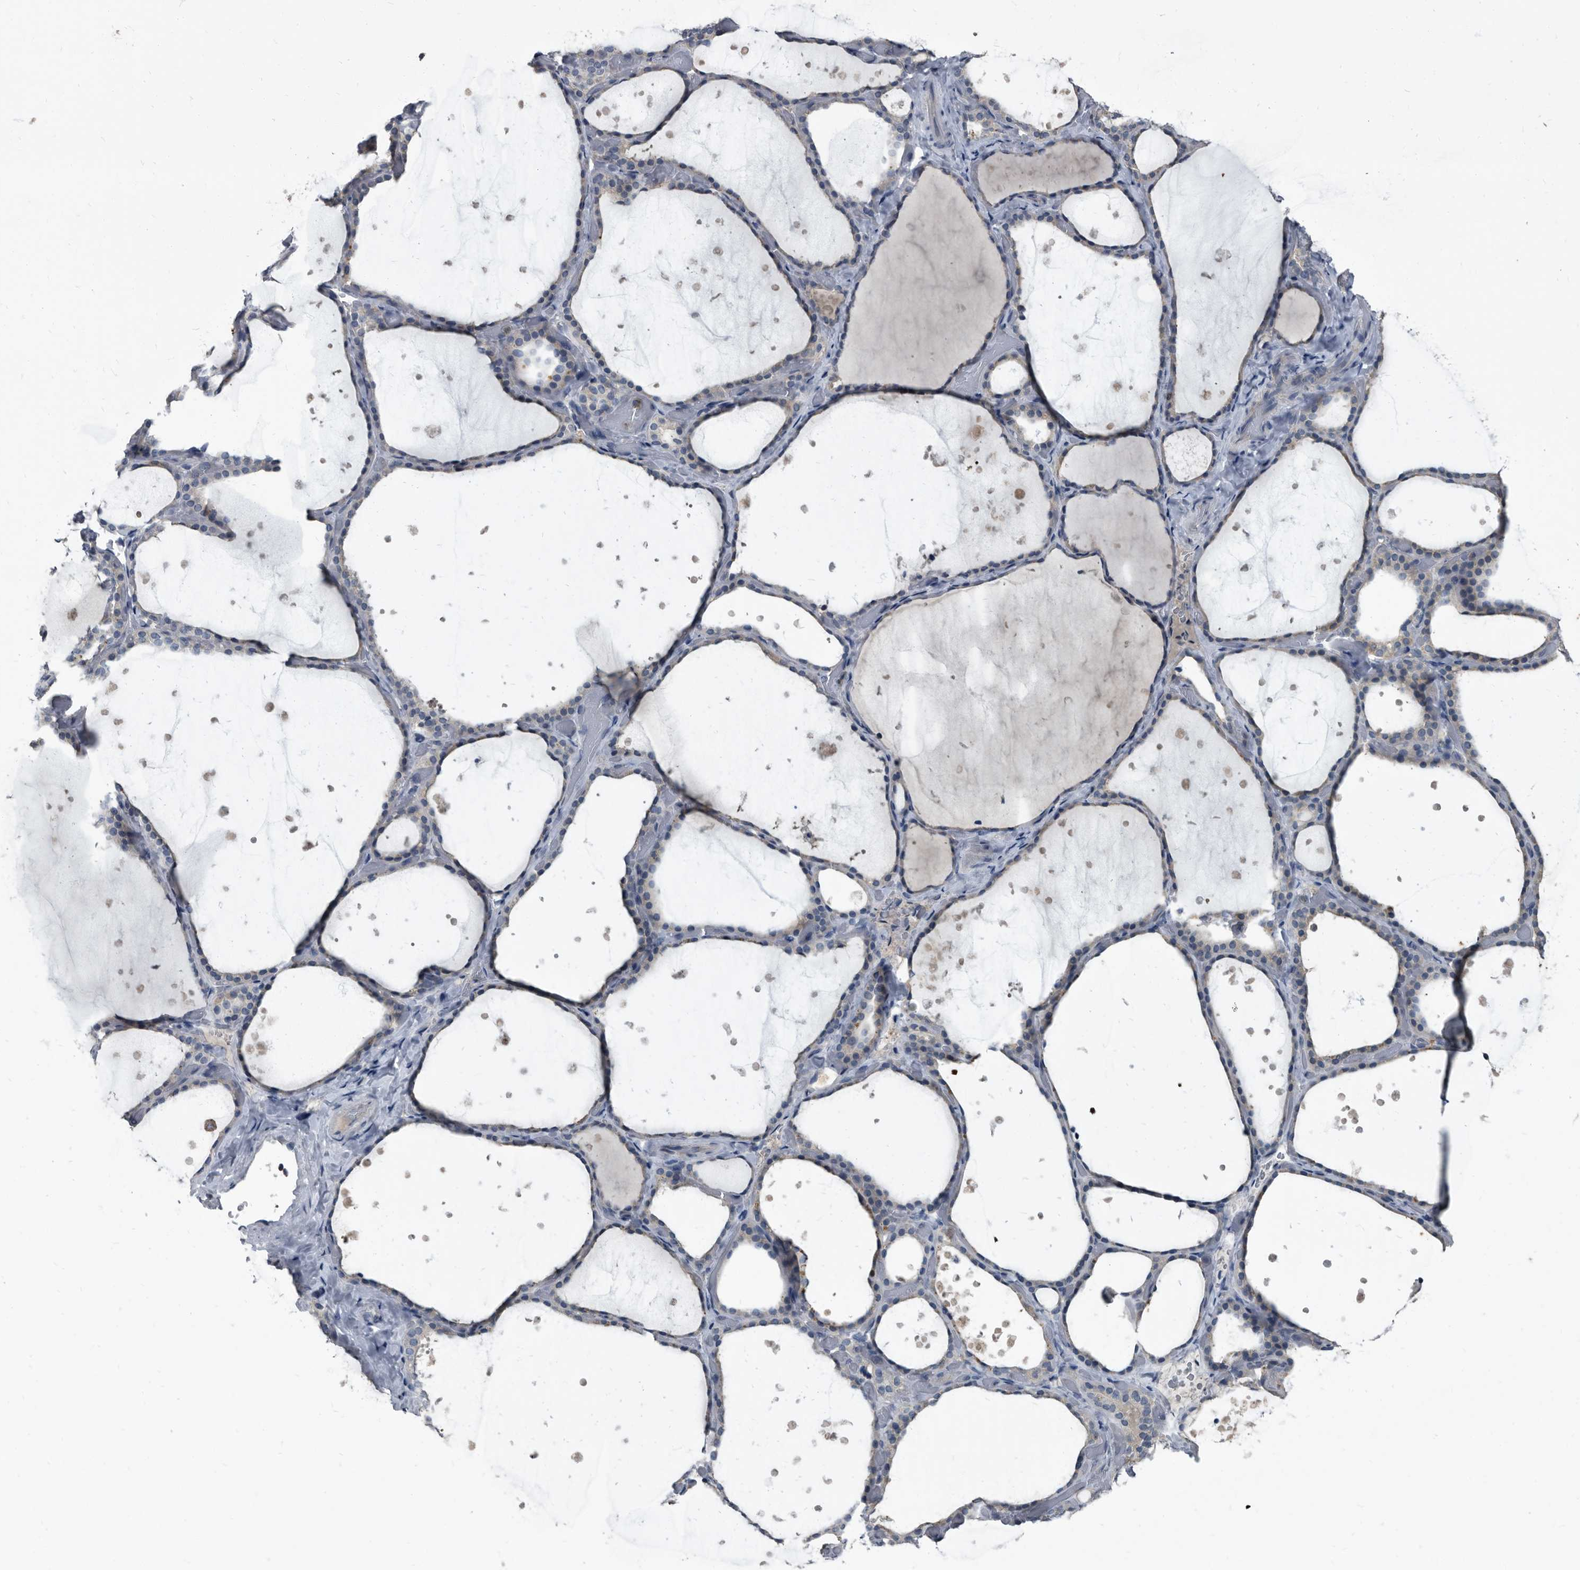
{"staining": {"intensity": "negative", "quantity": "none", "location": "none"}, "tissue": "thyroid gland", "cell_type": "Glandular cells", "image_type": "normal", "snomed": [{"axis": "morphology", "description": "Normal tissue, NOS"}, {"axis": "topography", "description": "Thyroid gland"}], "caption": "High magnification brightfield microscopy of unremarkable thyroid gland stained with DAB (brown) and counterstained with hematoxylin (blue): glandular cells show no significant staining.", "gene": "CDV3", "patient": {"sex": "female", "age": 44}}